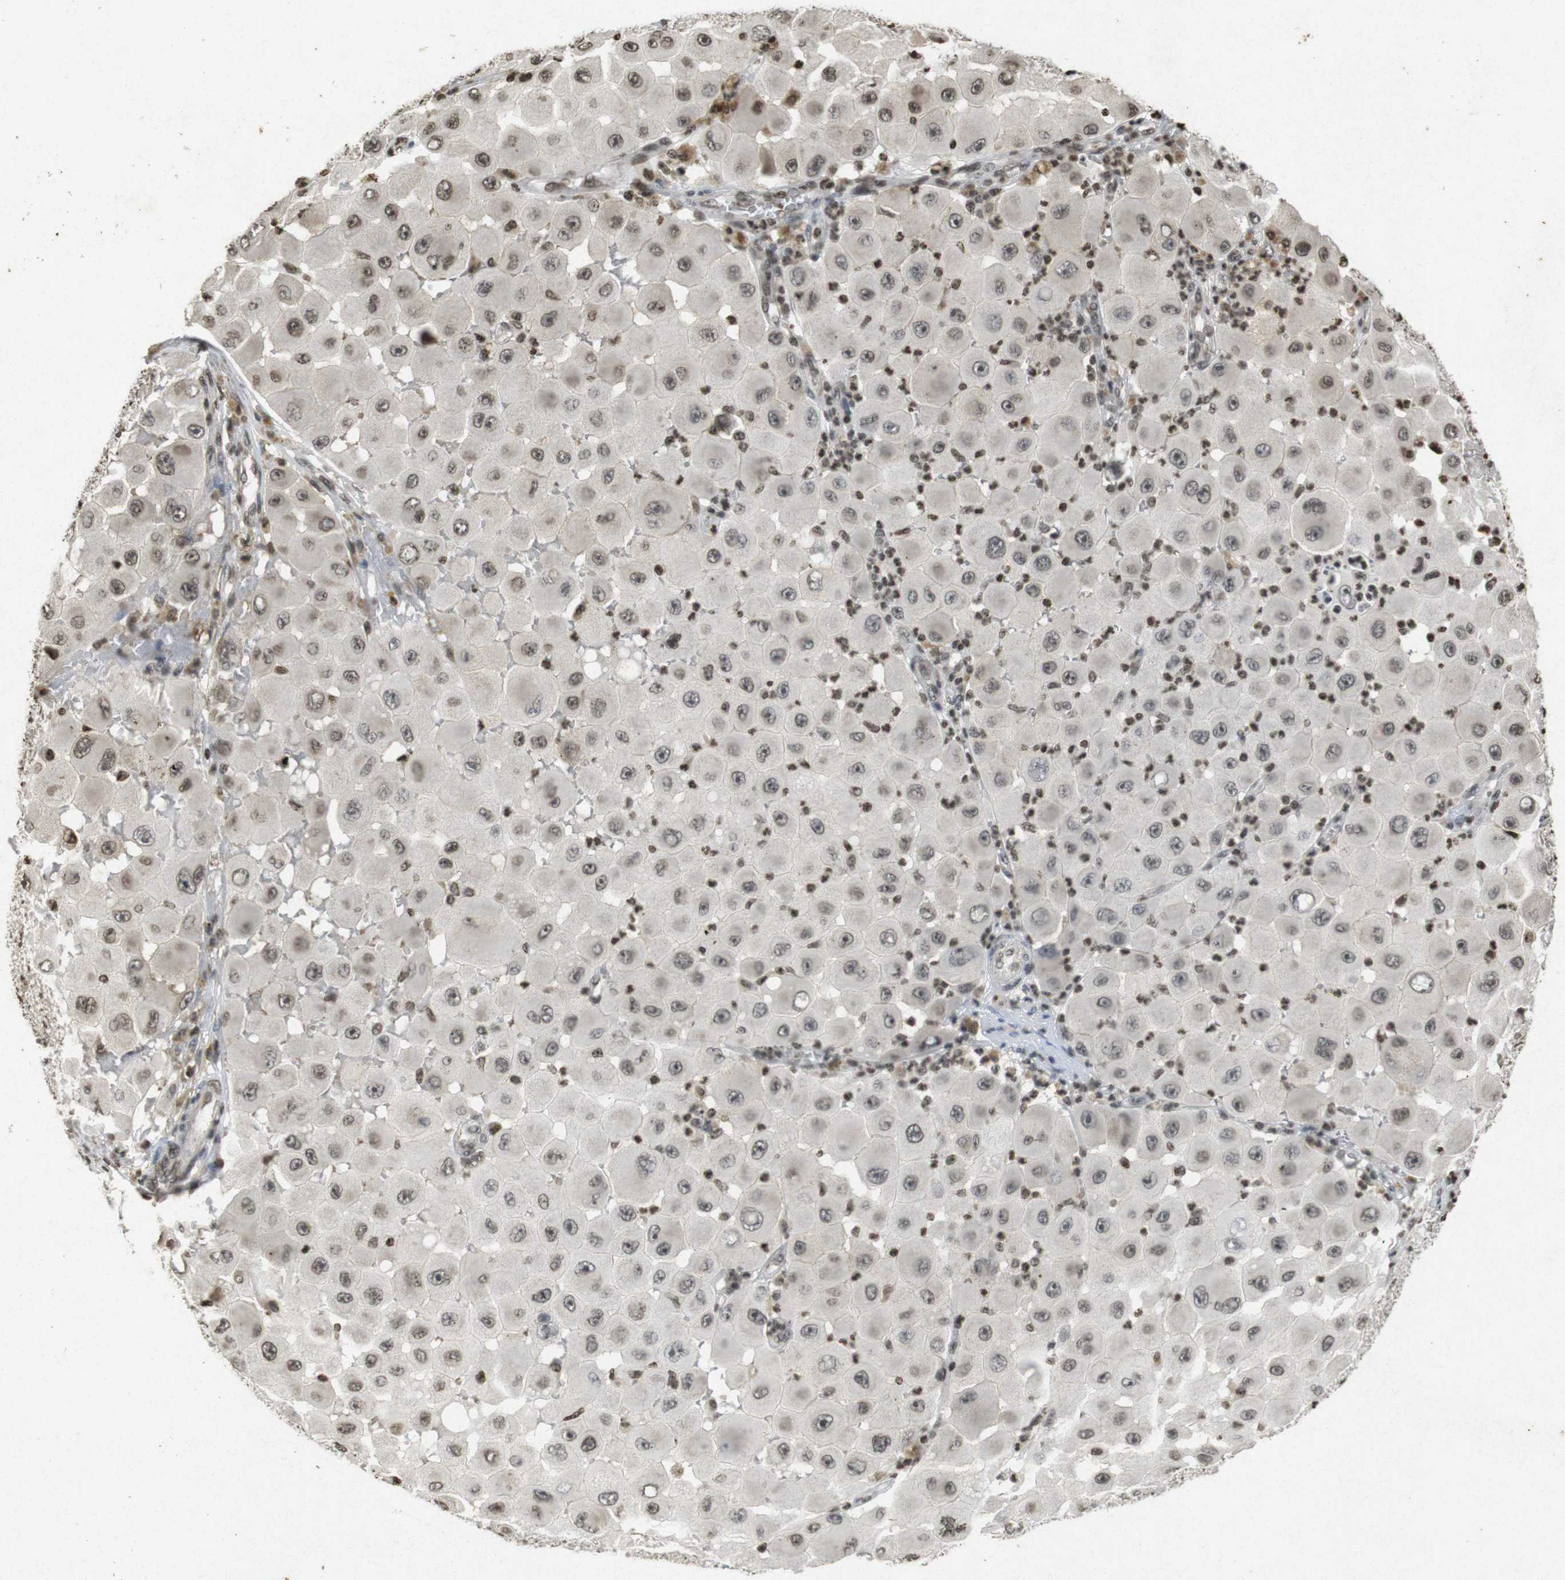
{"staining": {"intensity": "moderate", "quantity": "25%-75%", "location": "cytoplasmic/membranous,nuclear"}, "tissue": "melanoma", "cell_type": "Tumor cells", "image_type": "cancer", "snomed": [{"axis": "morphology", "description": "Malignant melanoma, NOS"}, {"axis": "topography", "description": "Skin"}], "caption": "Brown immunohistochemical staining in malignant melanoma exhibits moderate cytoplasmic/membranous and nuclear expression in about 25%-75% of tumor cells. The protein of interest is stained brown, and the nuclei are stained in blue (DAB (3,3'-diaminobenzidine) IHC with brightfield microscopy, high magnification).", "gene": "FOXA3", "patient": {"sex": "female", "age": 81}}